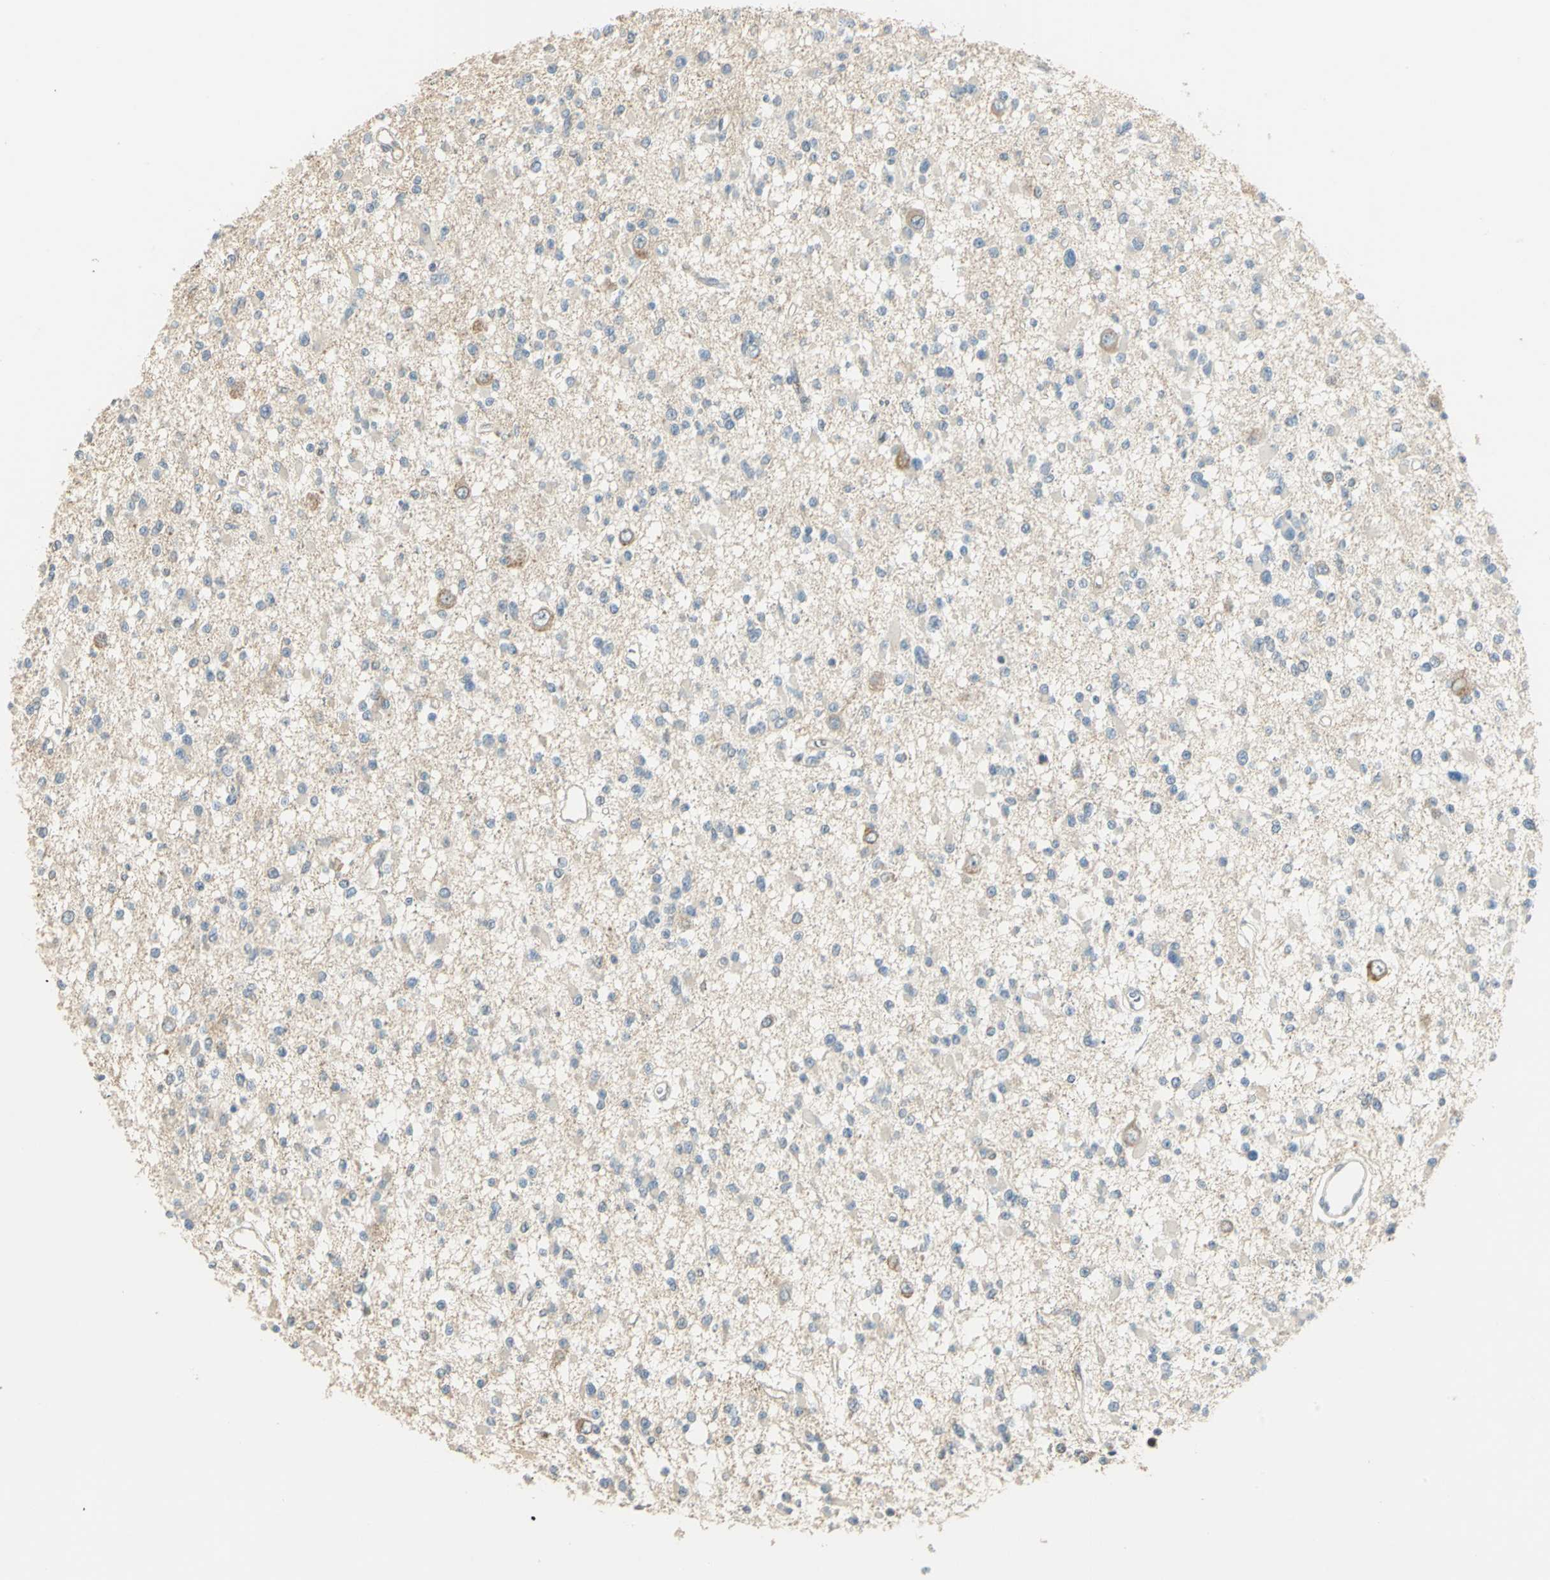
{"staining": {"intensity": "weak", "quantity": "<25%", "location": "cytoplasmic/membranous"}, "tissue": "glioma", "cell_type": "Tumor cells", "image_type": "cancer", "snomed": [{"axis": "morphology", "description": "Glioma, malignant, Low grade"}, {"axis": "topography", "description": "Brain"}], "caption": "The micrograph exhibits no staining of tumor cells in malignant glioma (low-grade). (IHC, brightfield microscopy, high magnification).", "gene": "PROC", "patient": {"sex": "female", "age": 22}}